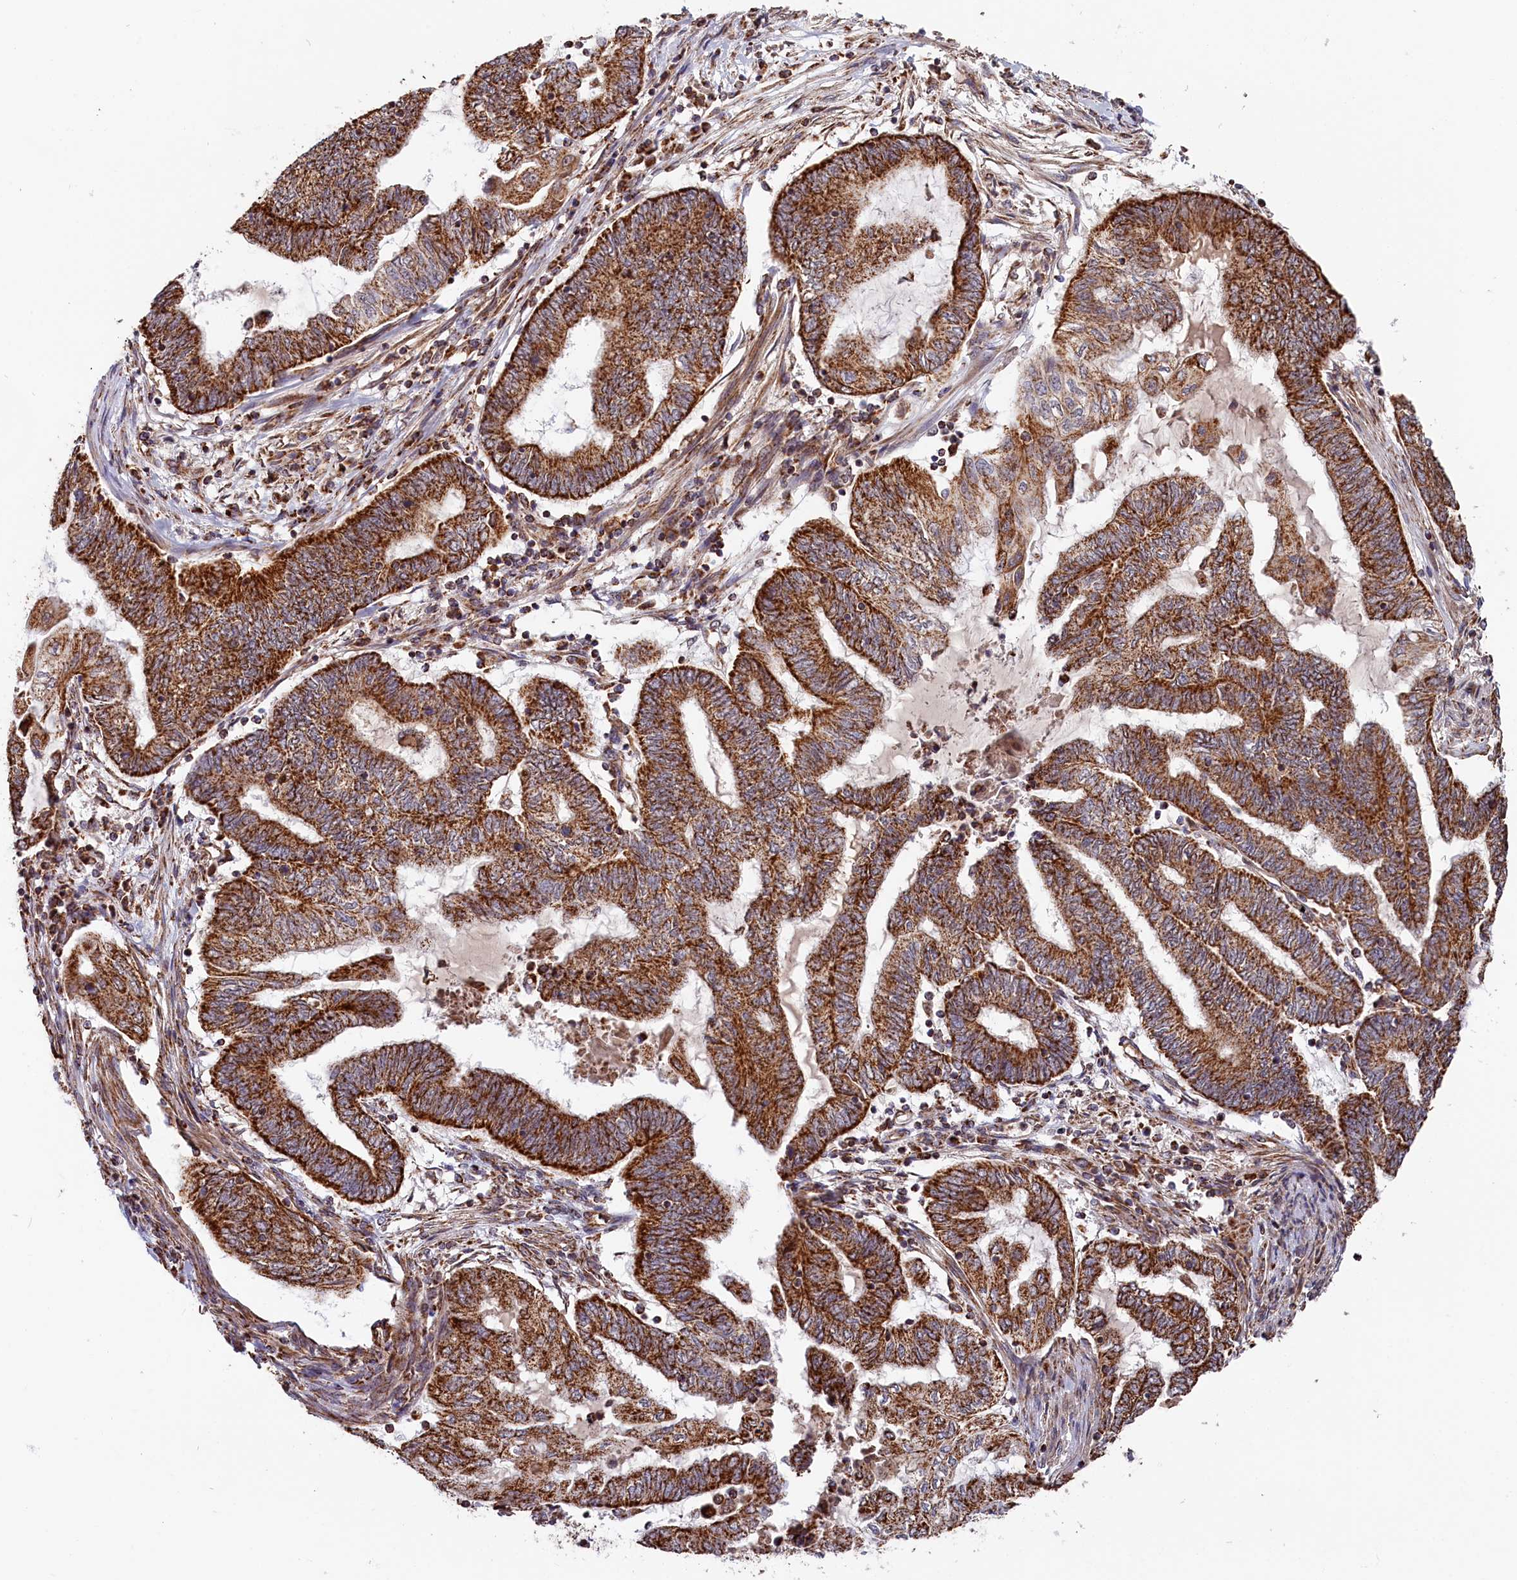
{"staining": {"intensity": "strong", "quantity": ">75%", "location": "cytoplasmic/membranous"}, "tissue": "endometrial cancer", "cell_type": "Tumor cells", "image_type": "cancer", "snomed": [{"axis": "morphology", "description": "Adenocarcinoma, NOS"}, {"axis": "topography", "description": "Uterus"}, {"axis": "topography", "description": "Endometrium"}], "caption": "Endometrial adenocarcinoma stained with DAB (3,3'-diaminobenzidine) immunohistochemistry (IHC) reveals high levels of strong cytoplasmic/membranous staining in about >75% of tumor cells.", "gene": "MACROD1", "patient": {"sex": "female", "age": 70}}